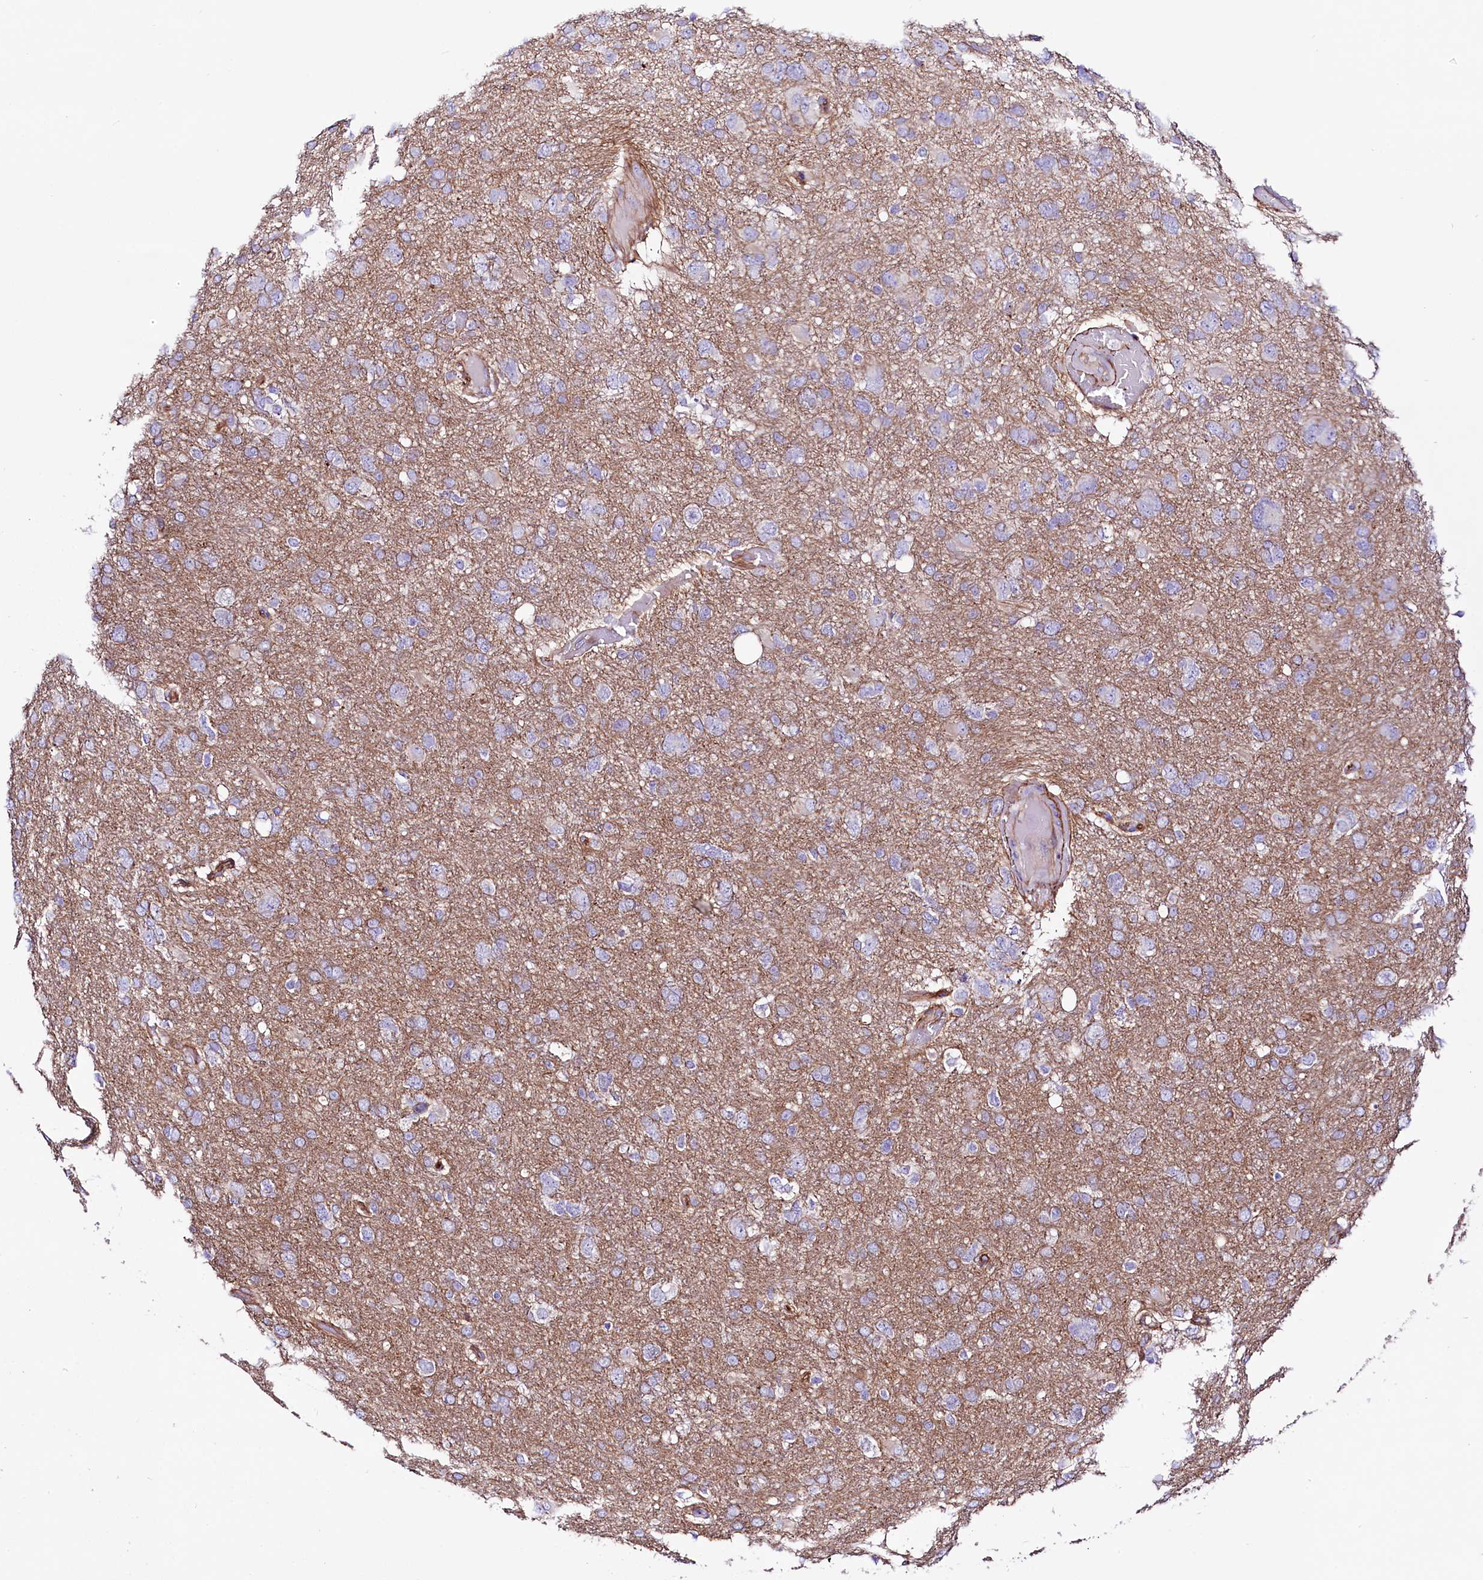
{"staining": {"intensity": "negative", "quantity": "none", "location": "none"}, "tissue": "glioma", "cell_type": "Tumor cells", "image_type": "cancer", "snomed": [{"axis": "morphology", "description": "Glioma, malignant, High grade"}, {"axis": "topography", "description": "Brain"}], "caption": "This is an IHC micrograph of human glioma. There is no staining in tumor cells.", "gene": "SLF1", "patient": {"sex": "male", "age": 61}}